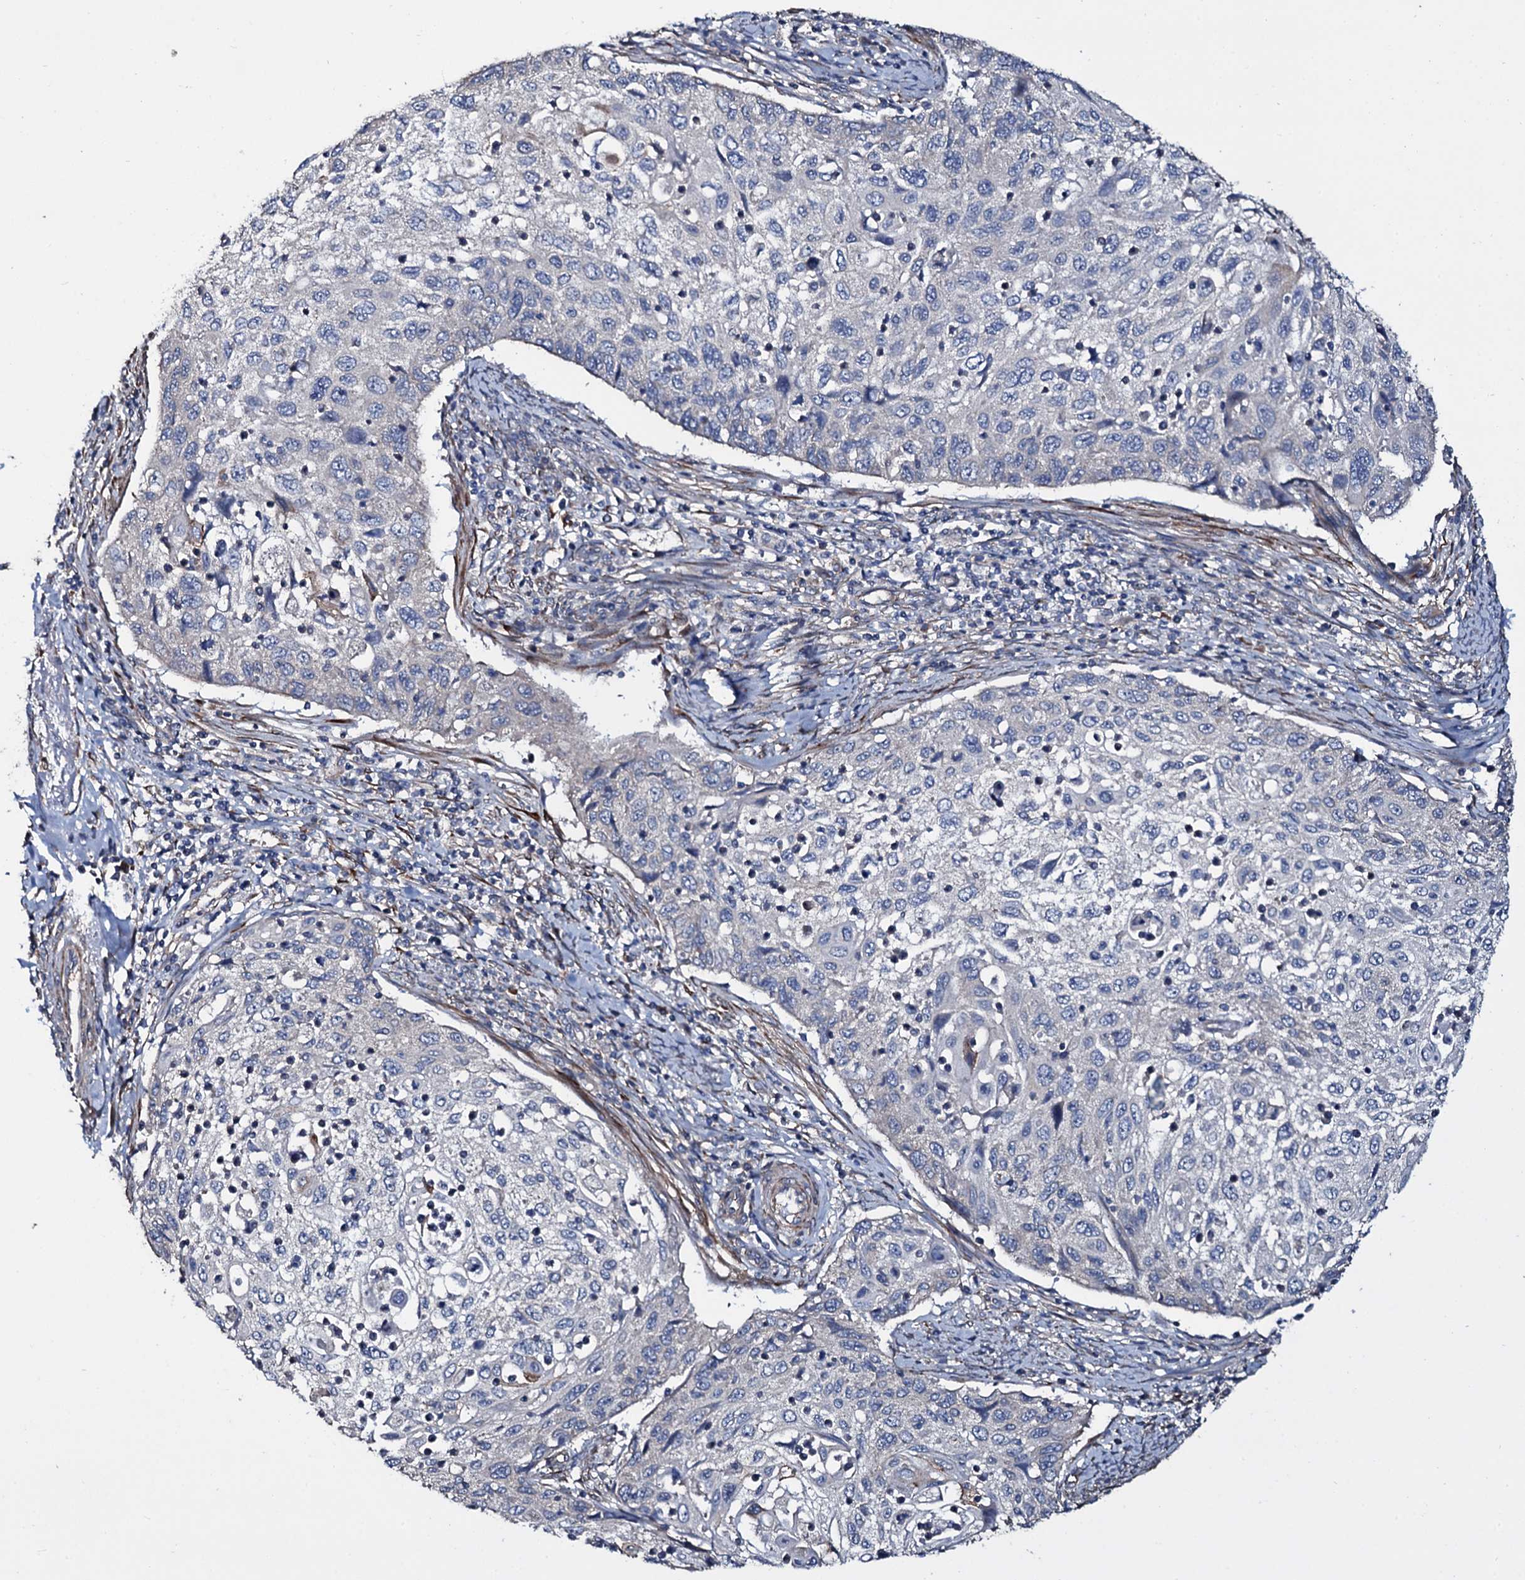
{"staining": {"intensity": "negative", "quantity": "none", "location": "none"}, "tissue": "cervical cancer", "cell_type": "Tumor cells", "image_type": "cancer", "snomed": [{"axis": "morphology", "description": "Squamous cell carcinoma, NOS"}, {"axis": "topography", "description": "Cervix"}], "caption": "A histopathology image of human cervical cancer (squamous cell carcinoma) is negative for staining in tumor cells.", "gene": "WIPF3", "patient": {"sex": "female", "age": 70}}